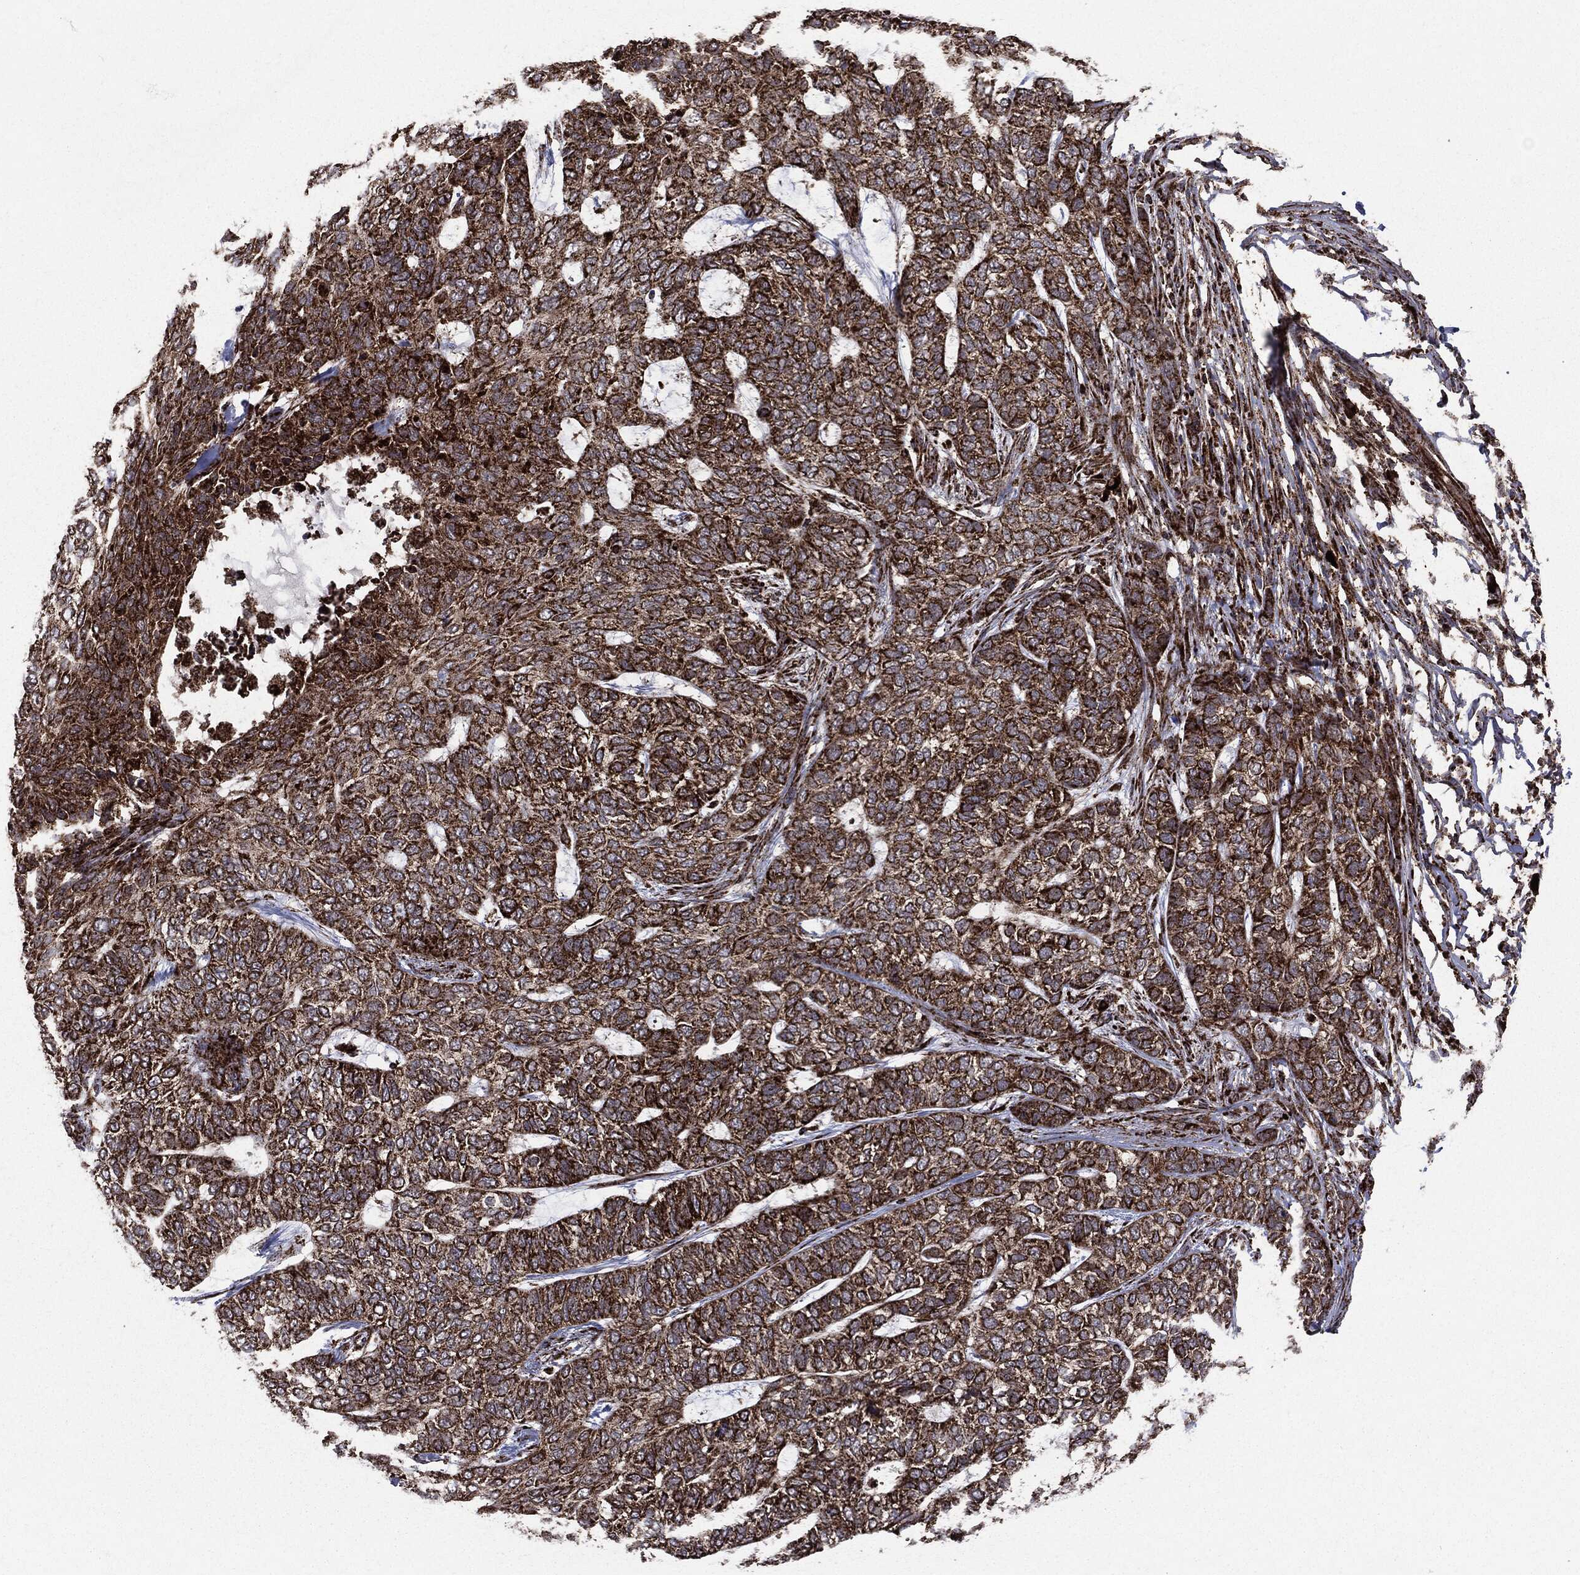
{"staining": {"intensity": "strong", "quantity": ">75%", "location": "cytoplasmic/membranous"}, "tissue": "skin cancer", "cell_type": "Tumor cells", "image_type": "cancer", "snomed": [{"axis": "morphology", "description": "Basal cell carcinoma"}, {"axis": "topography", "description": "Skin"}], "caption": "Strong cytoplasmic/membranous protein expression is present in approximately >75% of tumor cells in skin cancer (basal cell carcinoma).", "gene": "MAP2K1", "patient": {"sex": "female", "age": 65}}